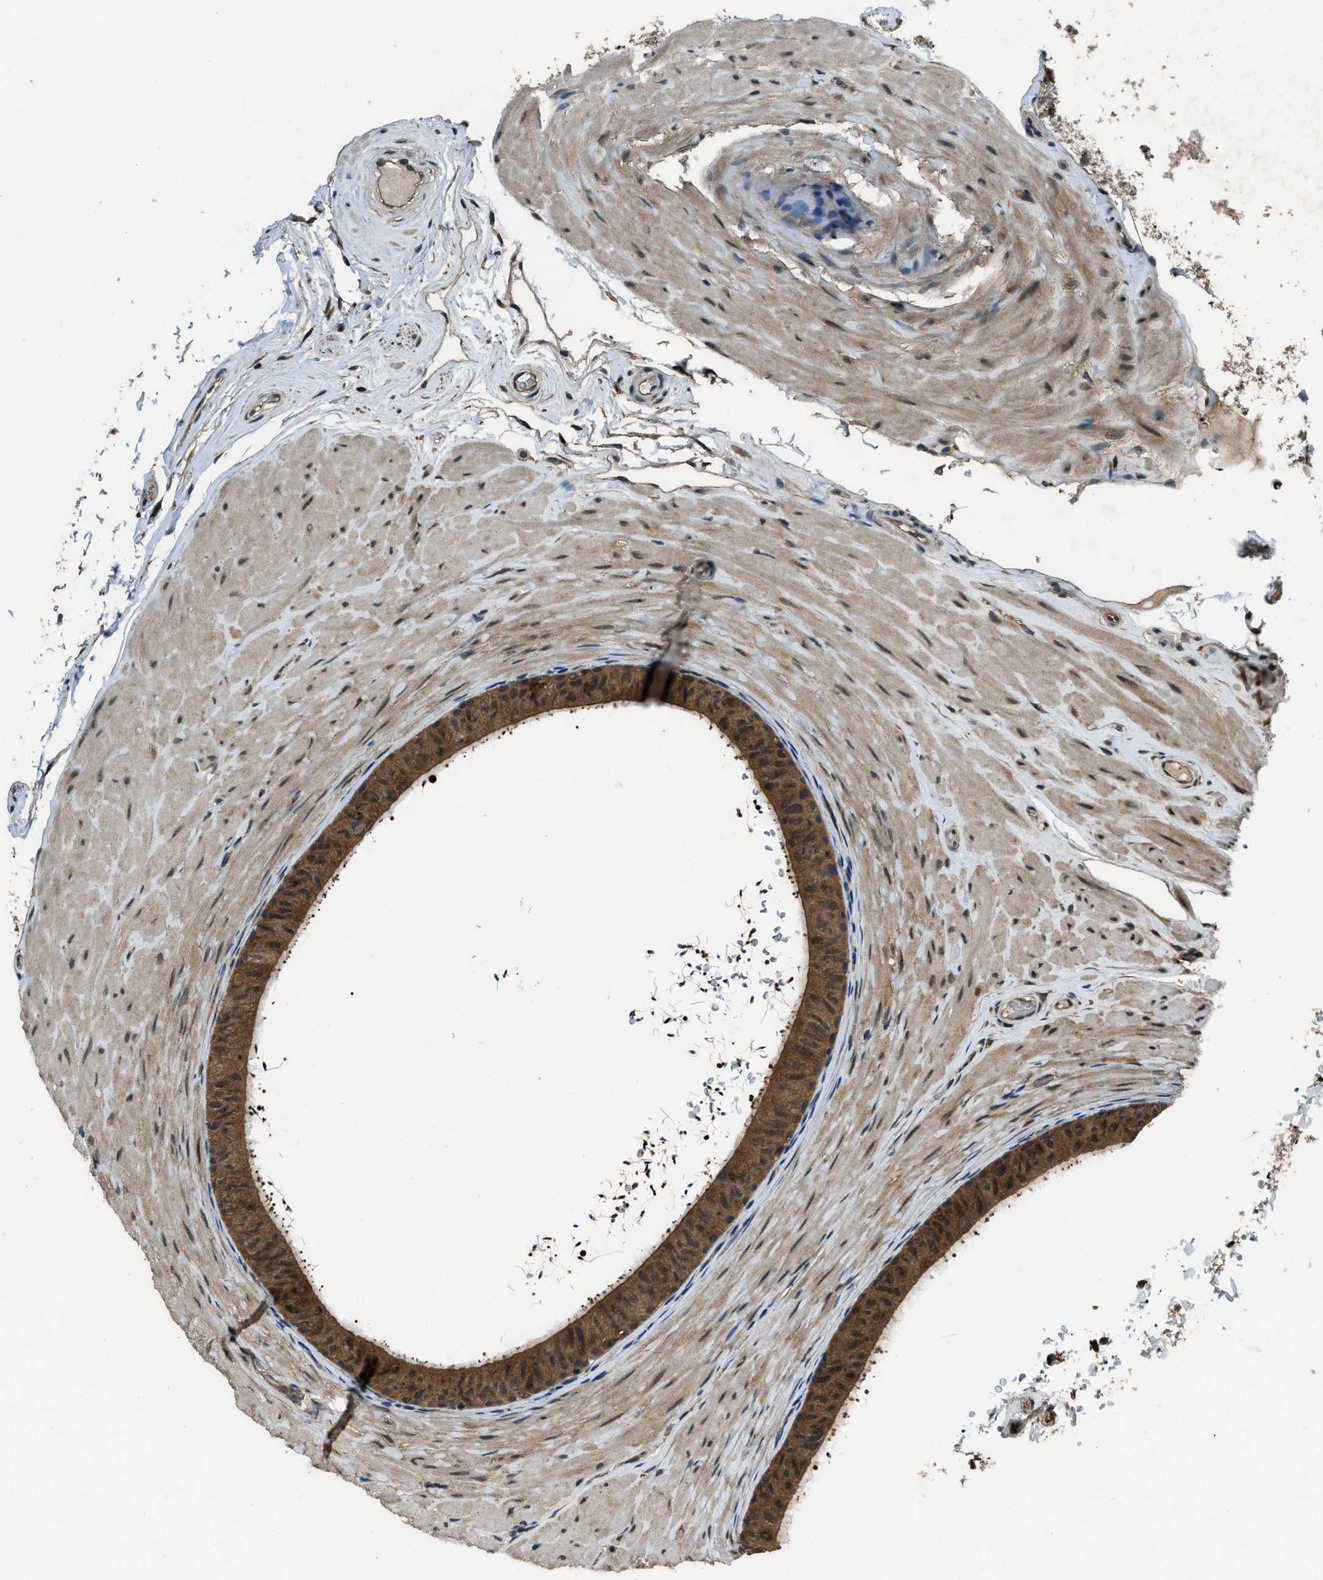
{"staining": {"intensity": "strong", "quantity": ">75%", "location": "cytoplasmic/membranous"}, "tissue": "epididymis", "cell_type": "Glandular cells", "image_type": "normal", "snomed": [{"axis": "morphology", "description": "Normal tissue, NOS"}, {"axis": "topography", "description": "Epididymis"}], "caption": "A high-resolution micrograph shows IHC staining of normal epididymis, which shows strong cytoplasmic/membranous staining in about >75% of glandular cells.", "gene": "NUDCD3", "patient": {"sex": "male", "age": 34}}